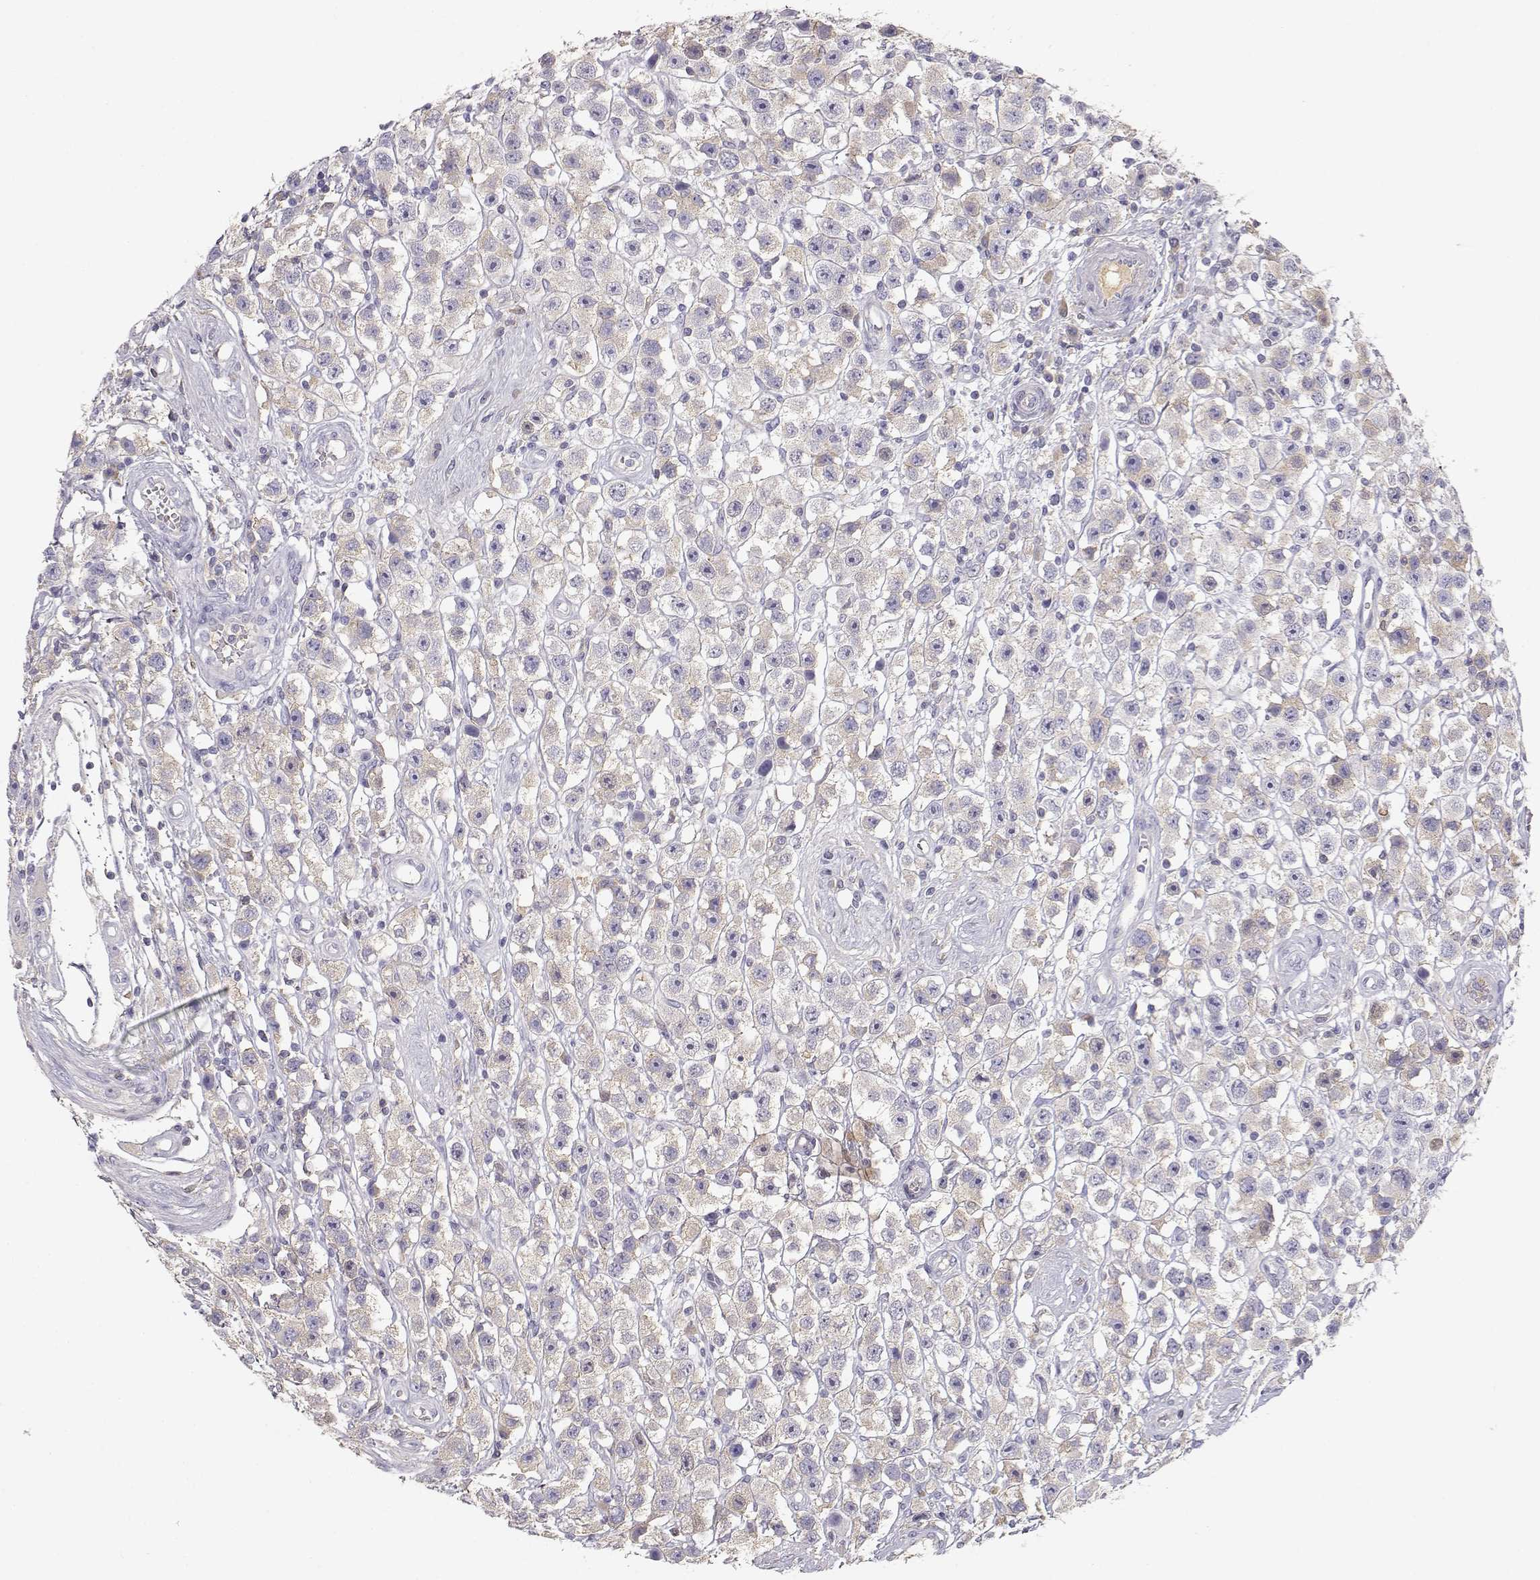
{"staining": {"intensity": "weak", "quantity": "25%-75%", "location": "cytoplasmic/membranous"}, "tissue": "testis cancer", "cell_type": "Tumor cells", "image_type": "cancer", "snomed": [{"axis": "morphology", "description": "Seminoma, NOS"}, {"axis": "topography", "description": "Testis"}], "caption": "Weak cytoplasmic/membranous positivity is identified in about 25%-75% of tumor cells in testis seminoma.", "gene": "SLCO6A1", "patient": {"sex": "male", "age": 45}}